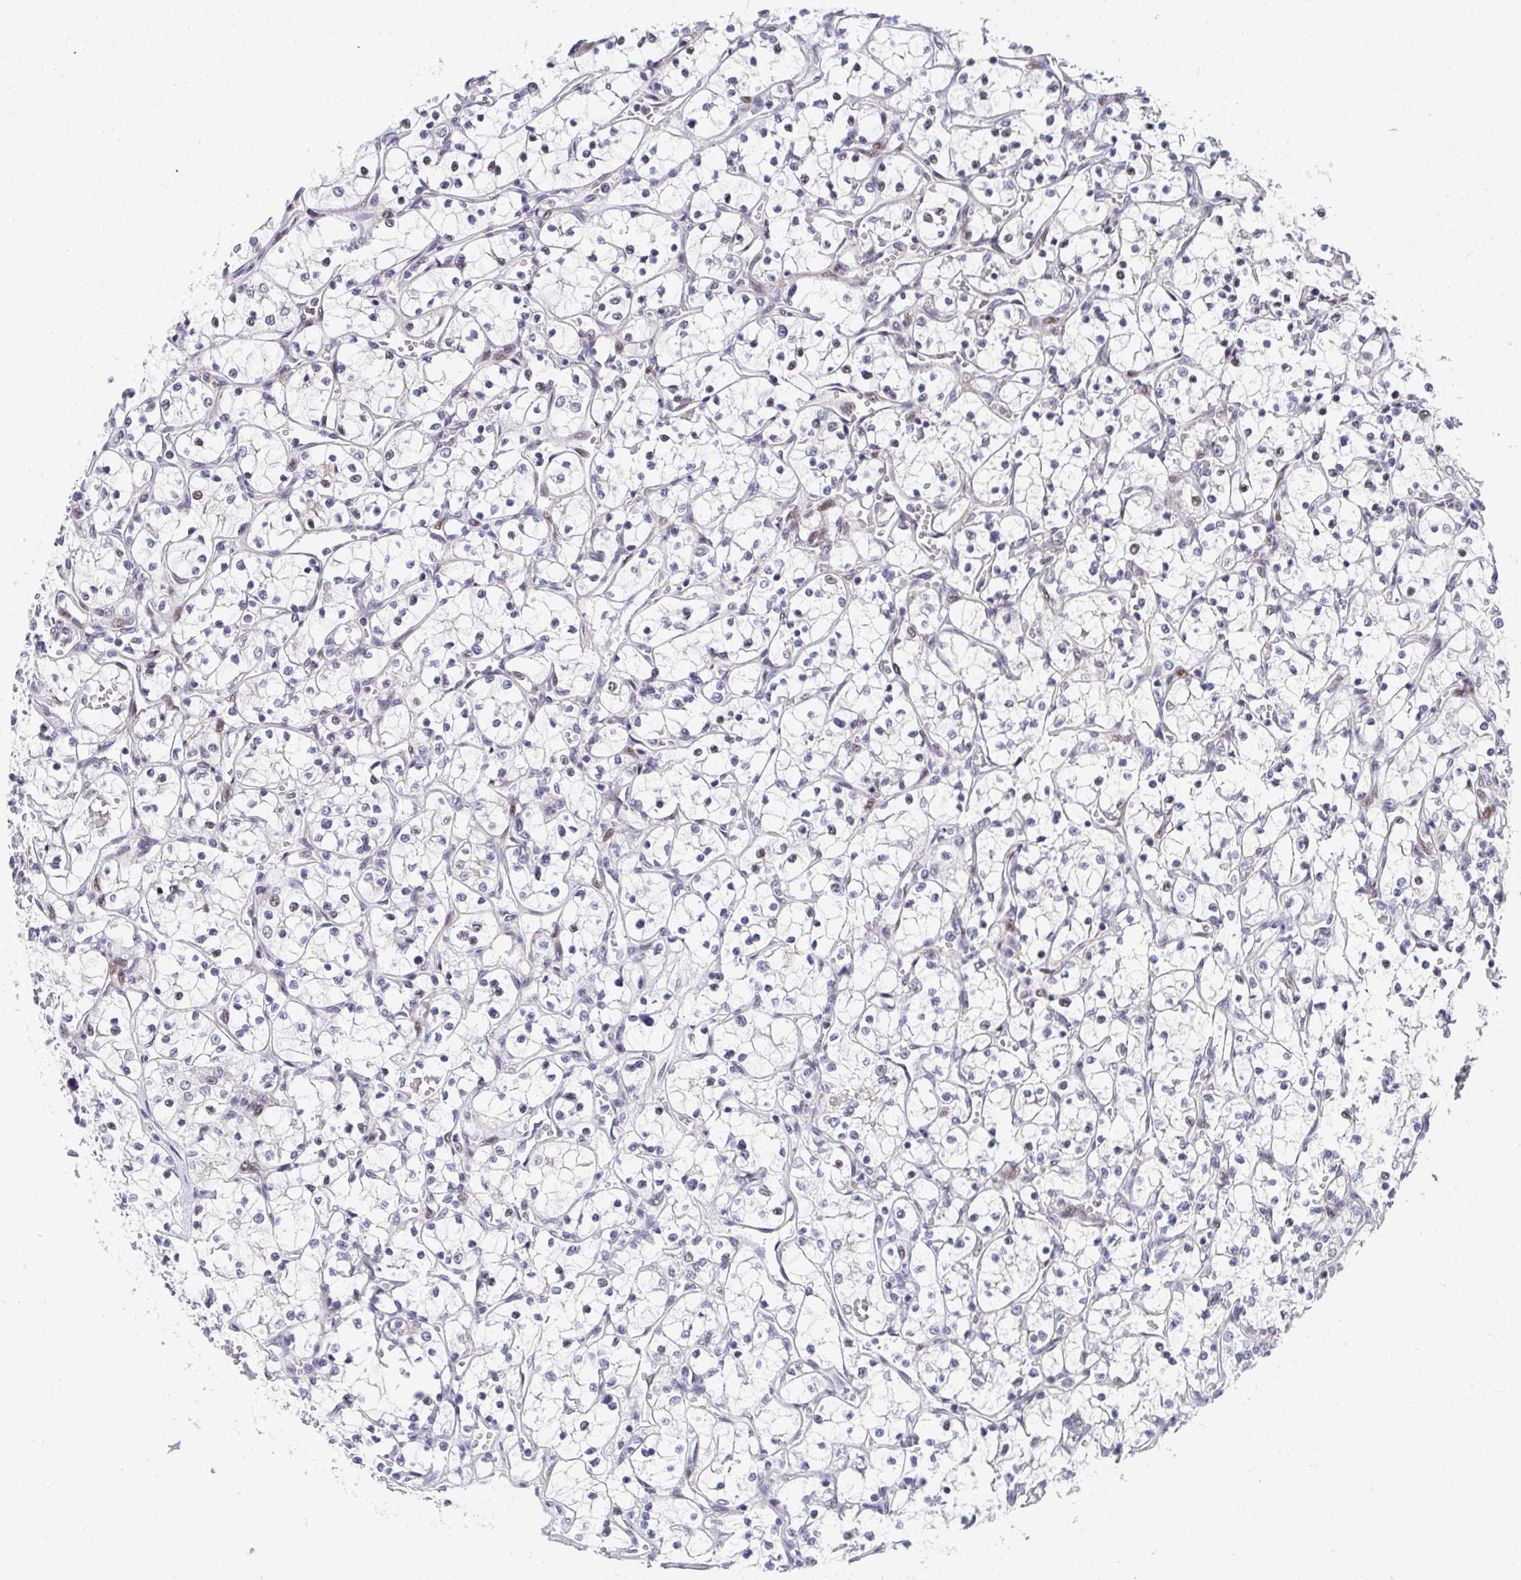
{"staining": {"intensity": "negative", "quantity": "none", "location": "none"}, "tissue": "renal cancer", "cell_type": "Tumor cells", "image_type": "cancer", "snomed": [{"axis": "morphology", "description": "Adenocarcinoma, NOS"}, {"axis": "topography", "description": "Kidney"}], "caption": "Tumor cells show no significant protein positivity in adenocarcinoma (renal). The staining is performed using DAB (3,3'-diaminobenzidine) brown chromogen with nuclei counter-stained in using hematoxylin.", "gene": "ZIC3", "patient": {"sex": "female", "age": 69}}